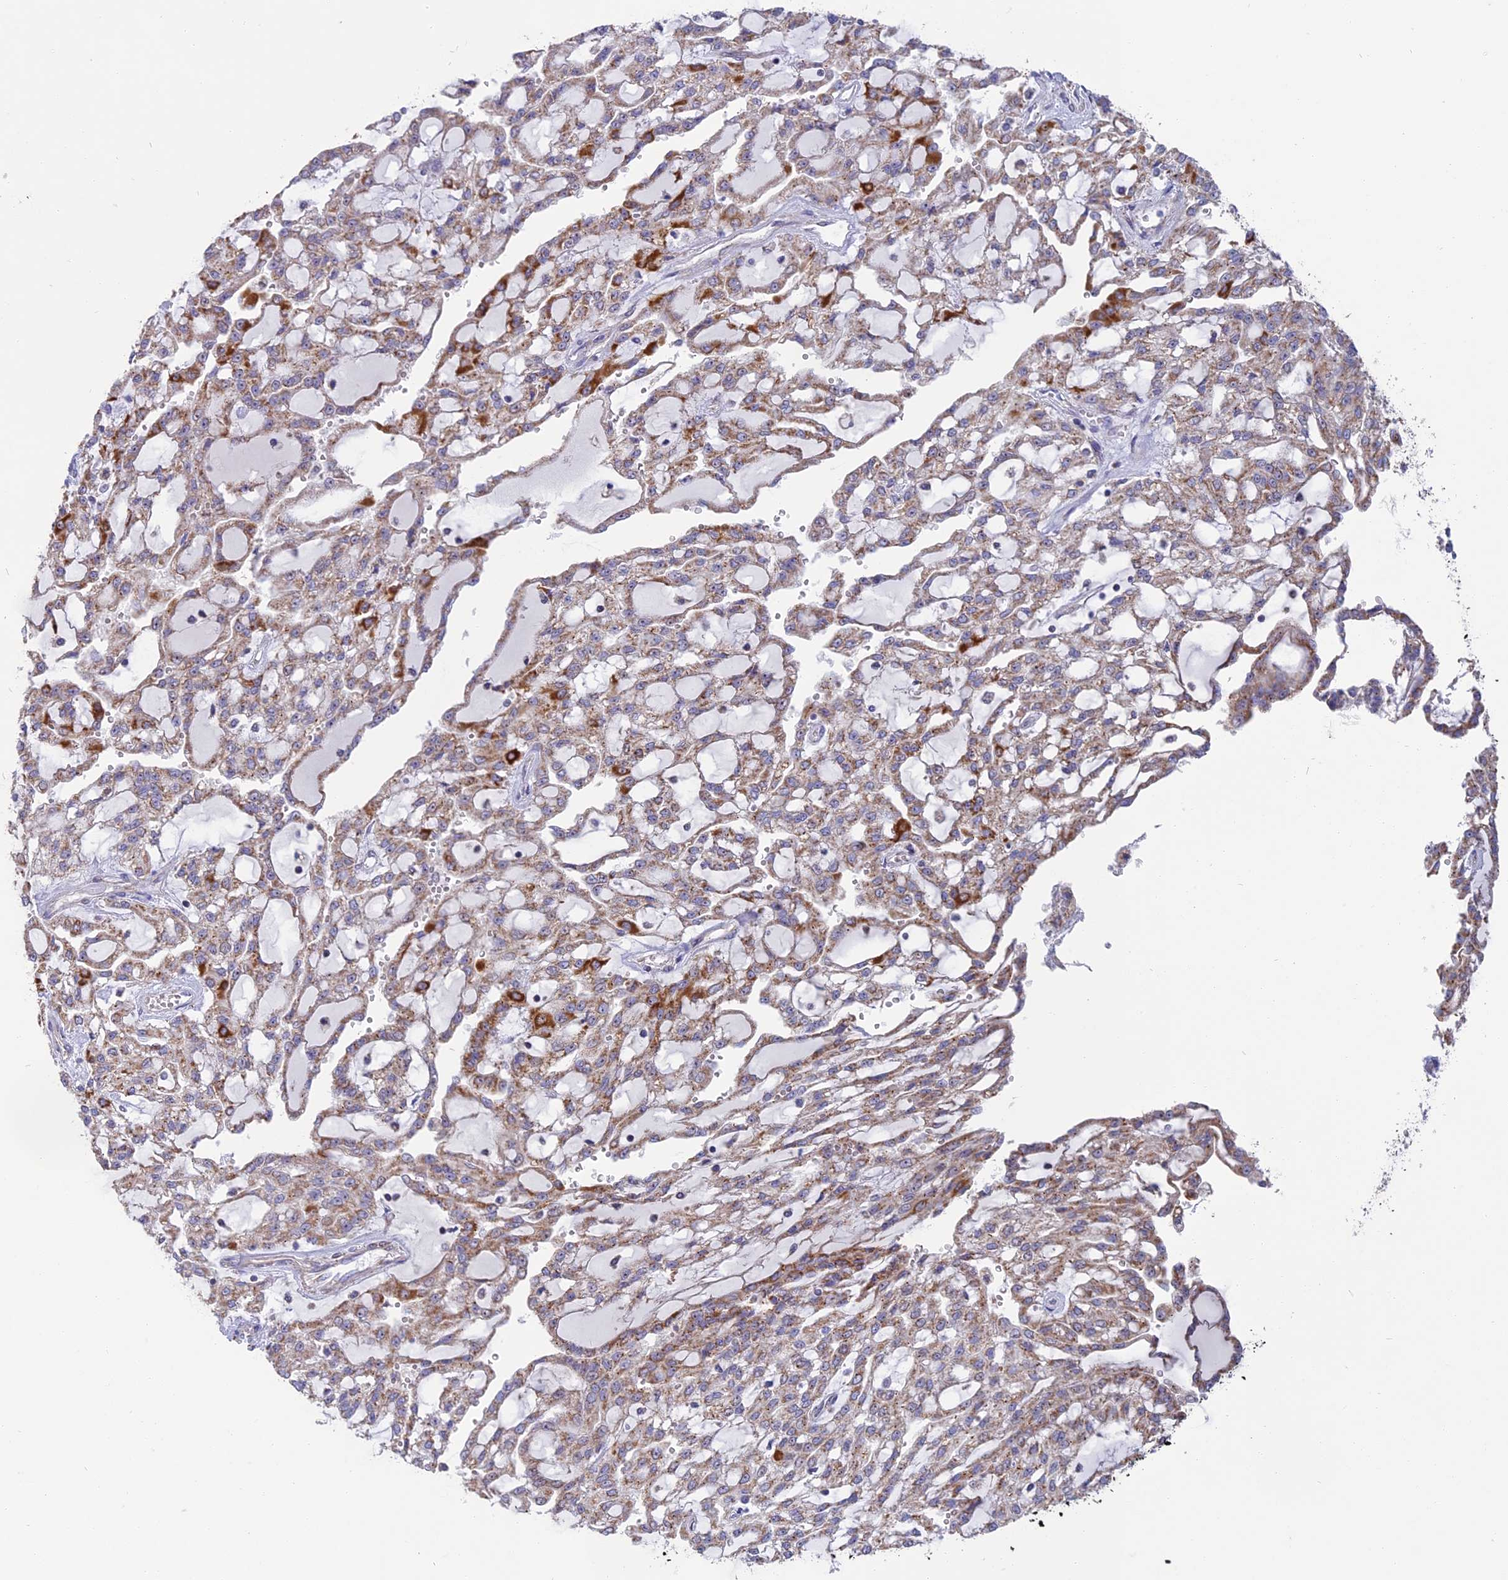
{"staining": {"intensity": "moderate", "quantity": "25%-75%", "location": "cytoplasmic/membranous"}, "tissue": "renal cancer", "cell_type": "Tumor cells", "image_type": "cancer", "snomed": [{"axis": "morphology", "description": "Adenocarcinoma, NOS"}, {"axis": "topography", "description": "Kidney"}], "caption": "Moderate cytoplasmic/membranous positivity is present in about 25%-75% of tumor cells in renal adenocarcinoma. (IHC, brightfield microscopy, high magnification).", "gene": "DTWD1", "patient": {"sex": "male", "age": 63}}